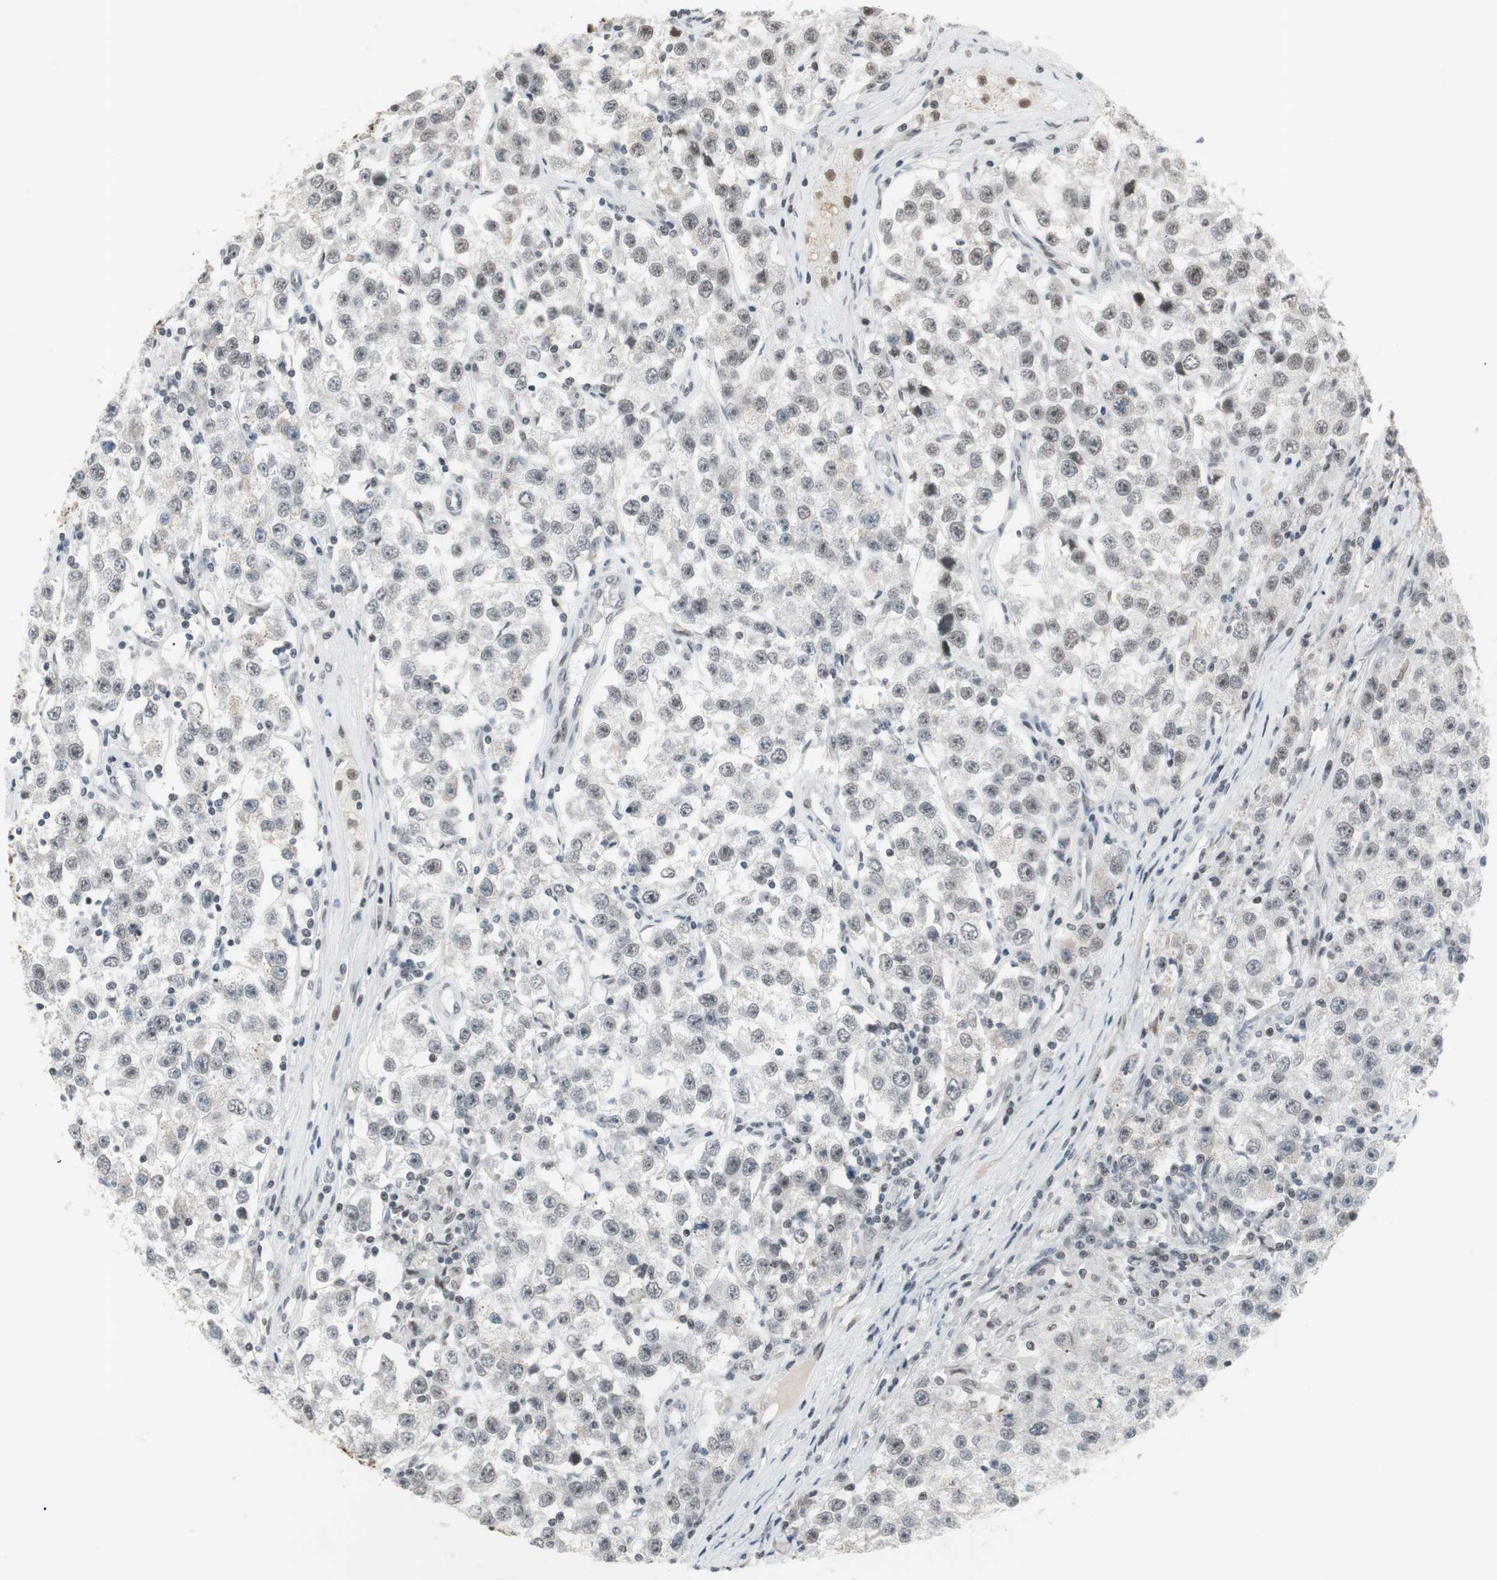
{"staining": {"intensity": "weak", "quantity": "25%-75%", "location": "nuclear"}, "tissue": "testis cancer", "cell_type": "Tumor cells", "image_type": "cancer", "snomed": [{"axis": "morphology", "description": "Seminoma, NOS"}, {"axis": "topography", "description": "Testis"}], "caption": "There is low levels of weak nuclear positivity in tumor cells of testis cancer, as demonstrated by immunohistochemical staining (brown color).", "gene": "RTF1", "patient": {"sex": "male", "age": 52}}